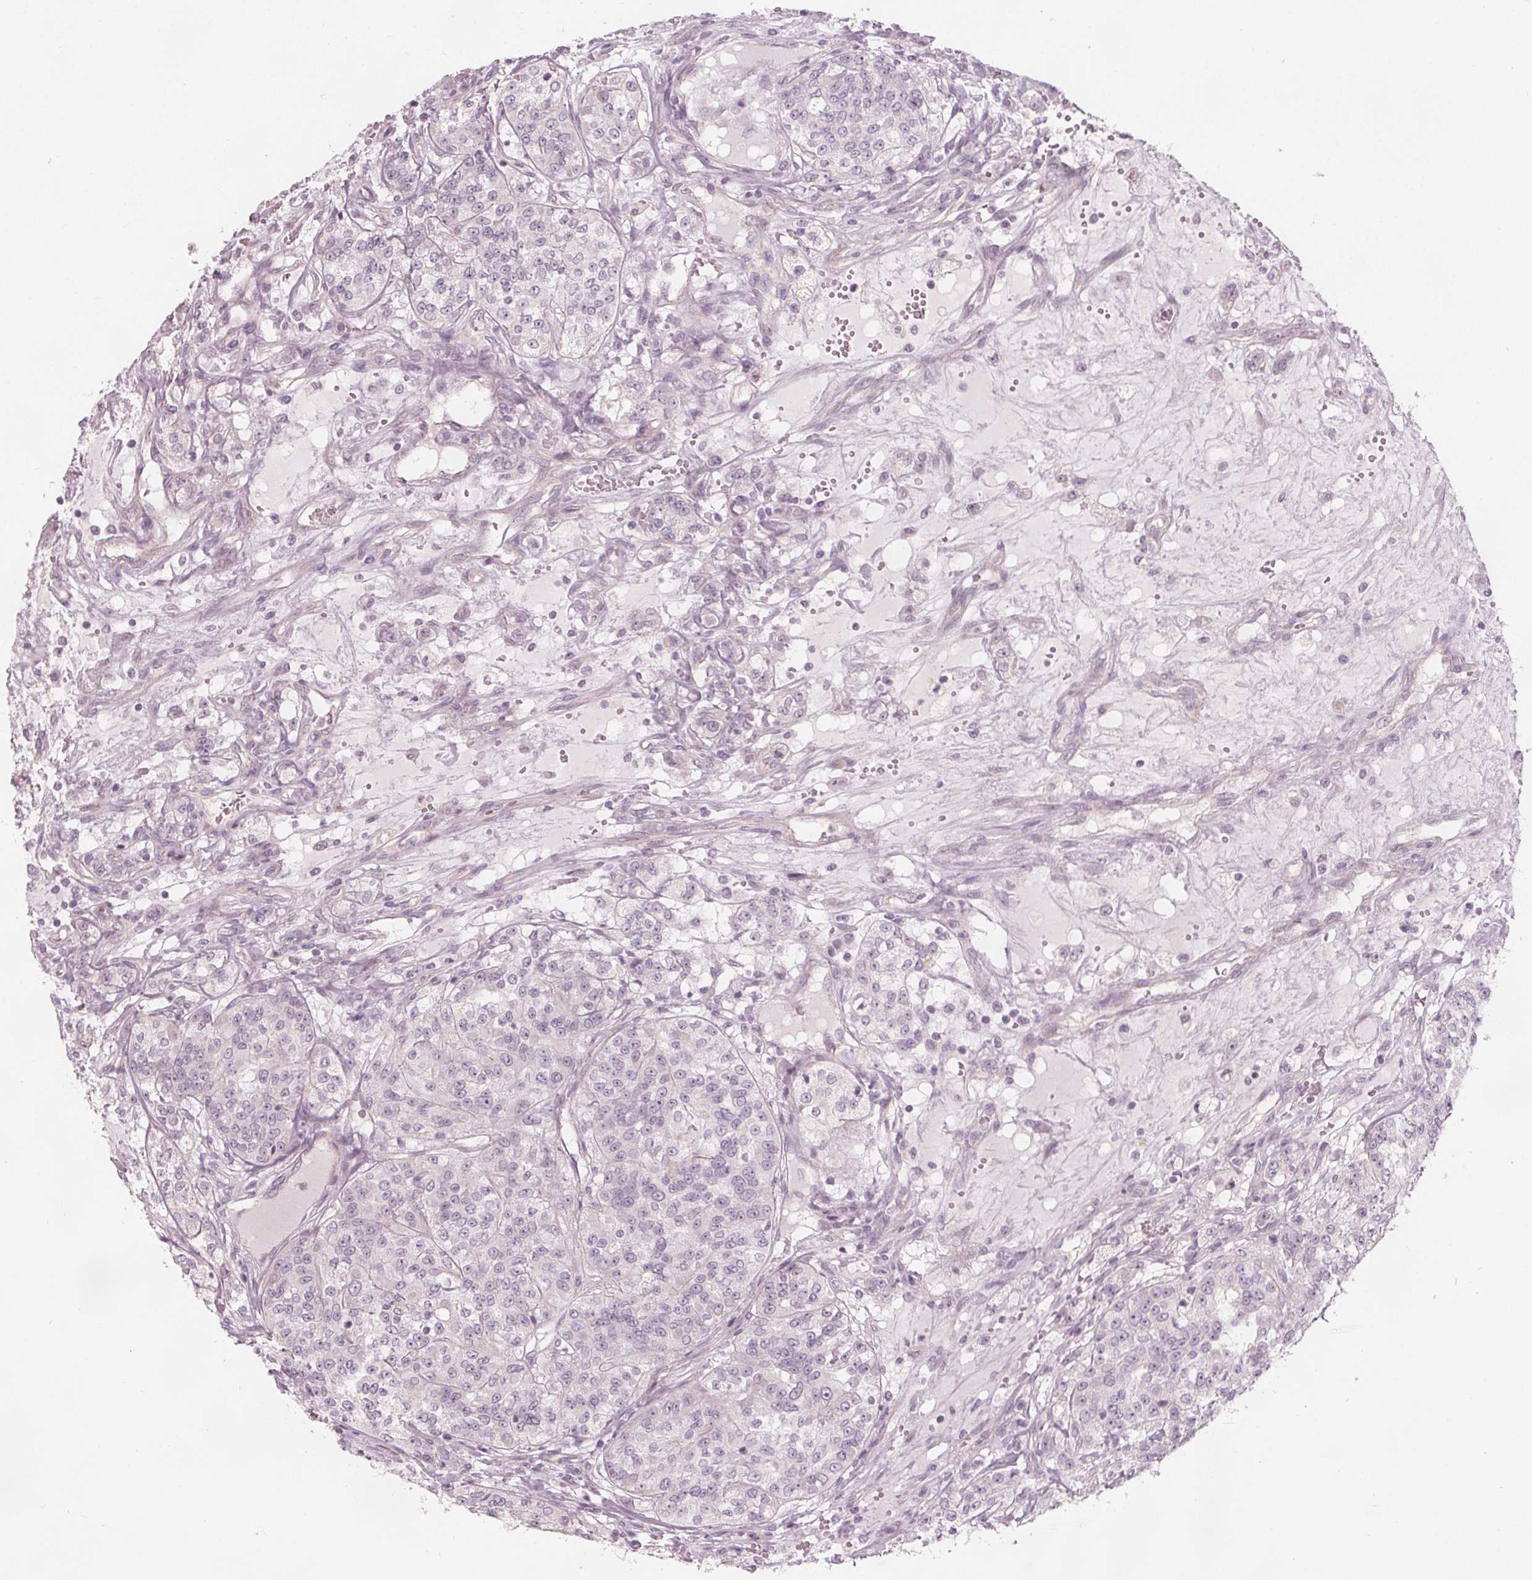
{"staining": {"intensity": "negative", "quantity": "none", "location": "none"}, "tissue": "renal cancer", "cell_type": "Tumor cells", "image_type": "cancer", "snomed": [{"axis": "morphology", "description": "Adenocarcinoma, NOS"}, {"axis": "topography", "description": "Kidney"}], "caption": "Tumor cells show no significant protein positivity in renal cancer (adenocarcinoma).", "gene": "BRSK1", "patient": {"sex": "female", "age": 63}}